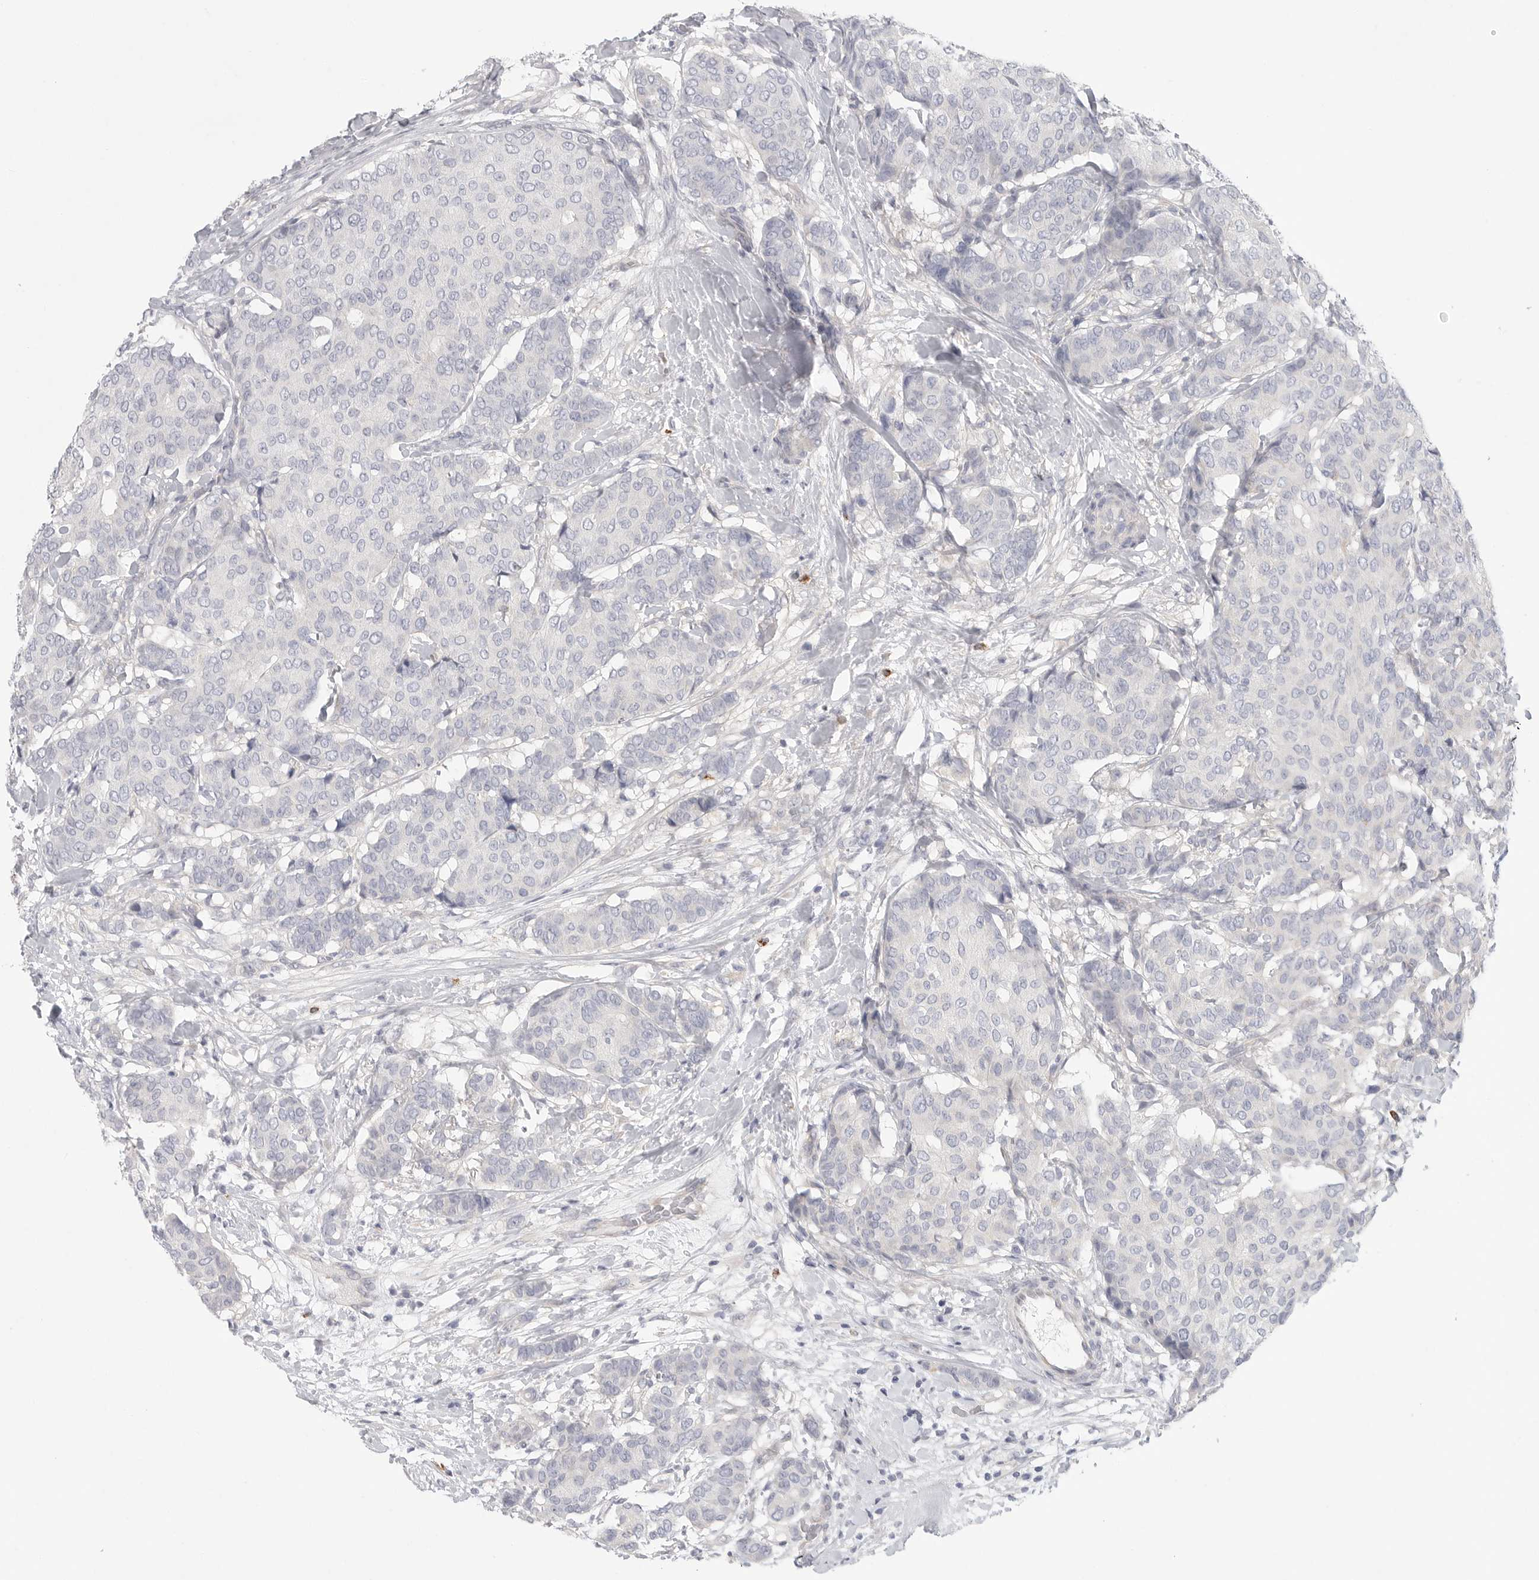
{"staining": {"intensity": "negative", "quantity": "none", "location": "none"}, "tissue": "breast cancer", "cell_type": "Tumor cells", "image_type": "cancer", "snomed": [{"axis": "morphology", "description": "Duct carcinoma"}, {"axis": "topography", "description": "Breast"}], "caption": "Immunohistochemistry (IHC) of breast intraductal carcinoma reveals no expression in tumor cells. (Immunohistochemistry, brightfield microscopy, high magnification).", "gene": "ELP3", "patient": {"sex": "female", "age": 75}}